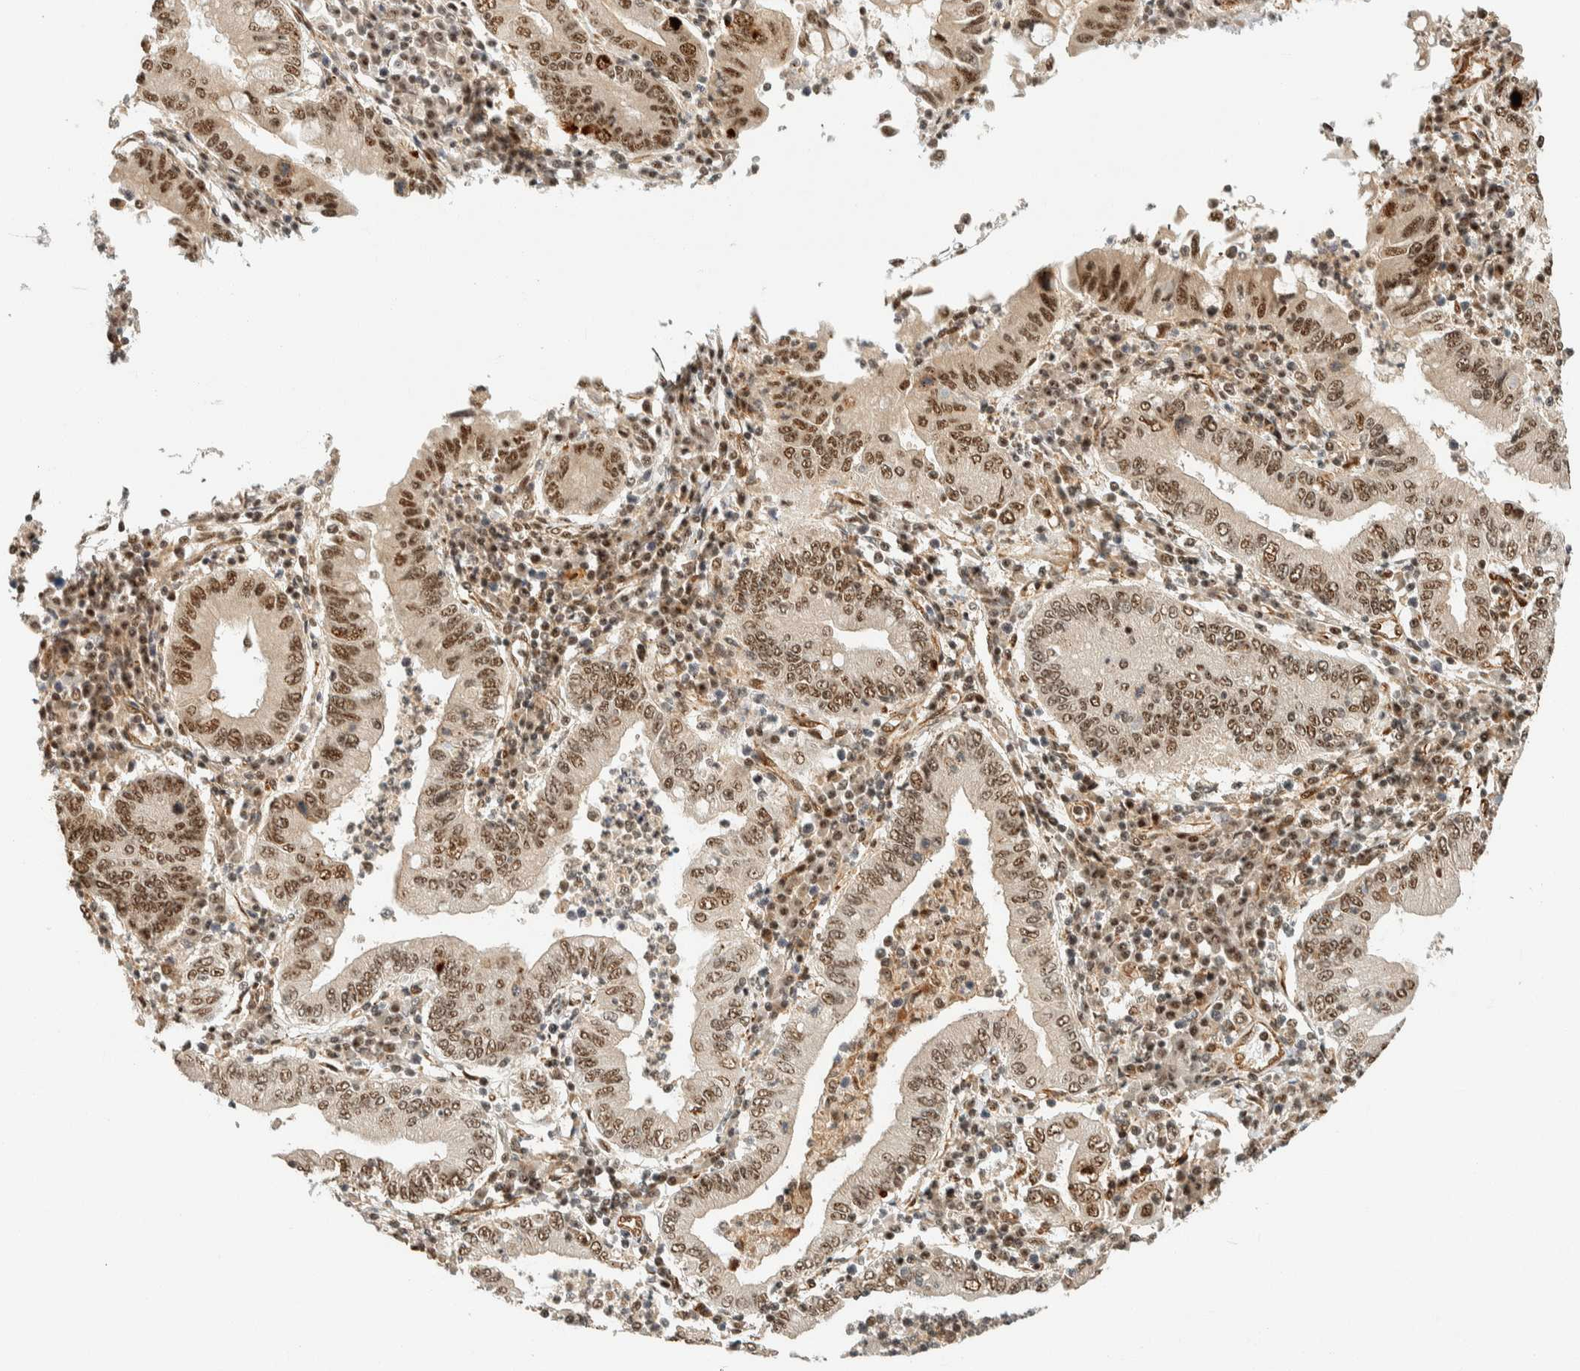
{"staining": {"intensity": "moderate", "quantity": ">75%", "location": "nuclear"}, "tissue": "stomach cancer", "cell_type": "Tumor cells", "image_type": "cancer", "snomed": [{"axis": "morphology", "description": "Normal tissue, NOS"}, {"axis": "morphology", "description": "Adenocarcinoma, NOS"}, {"axis": "topography", "description": "Esophagus"}, {"axis": "topography", "description": "Stomach, upper"}, {"axis": "topography", "description": "Peripheral nerve tissue"}], "caption": "Immunohistochemical staining of stomach adenocarcinoma shows medium levels of moderate nuclear protein expression in about >75% of tumor cells.", "gene": "SIK1", "patient": {"sex": "male", "age": 62}}